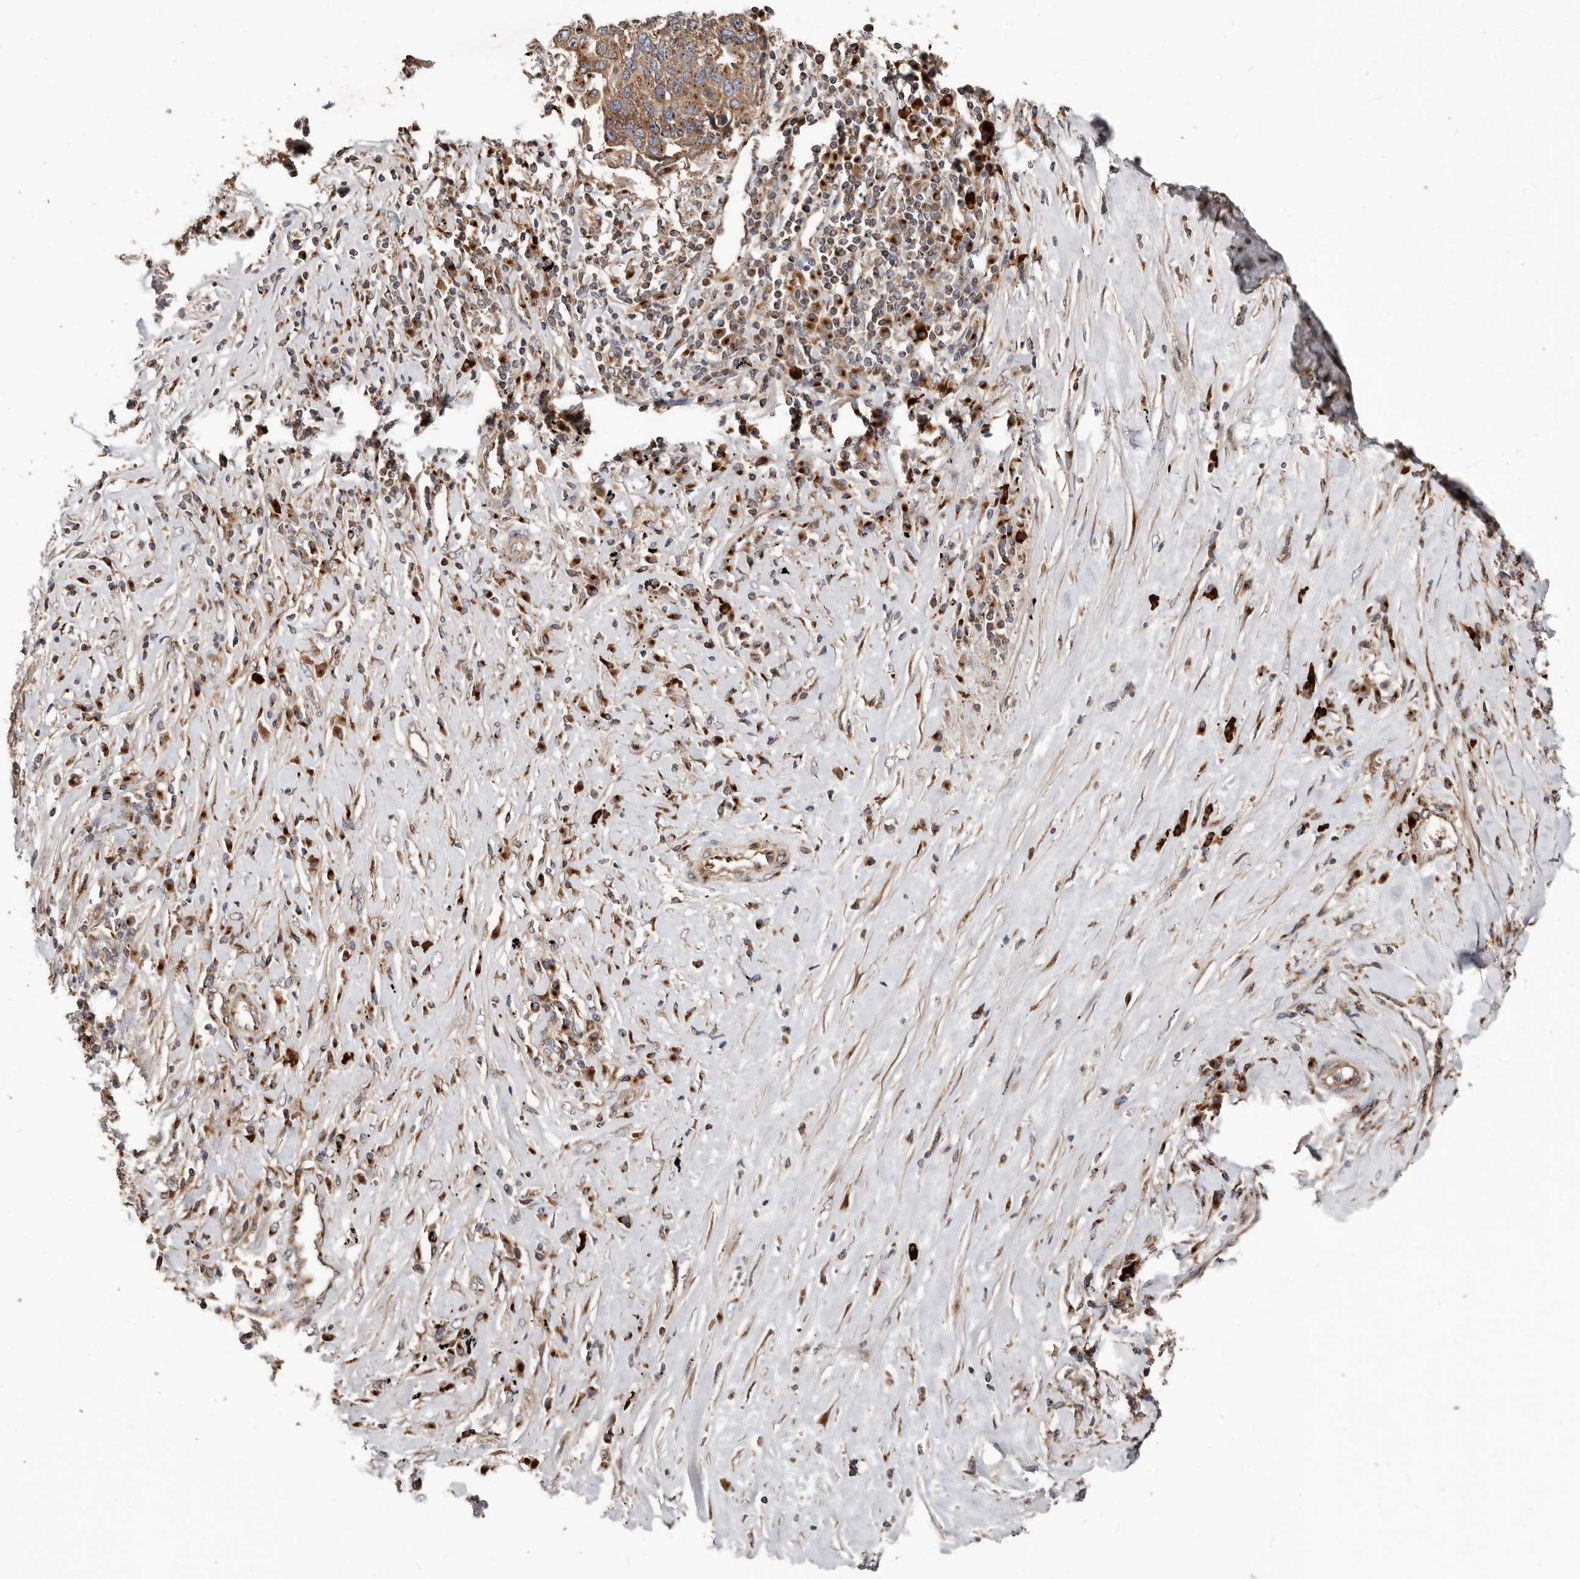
{"staining": {"intensity": "moderate", "quantity": ">75%", "location": "cytoplasmic/membranous"}, "tissue": "lung cancer", "cell_type": "Tumor cells", "image_type": "cancer", "snomed": [{"axis": "morphology", "description": "Squamous cell carcinoma, NOS"}, {"axis": "topography", "description": "Lung"}], "caption": "IHC of lung cancer shows medium levels of moderate cytoplasmic/membranous staining in about >75% of tumor cells.", "gene": "COG1", "patient": {"sex": "male", "age": 66}}